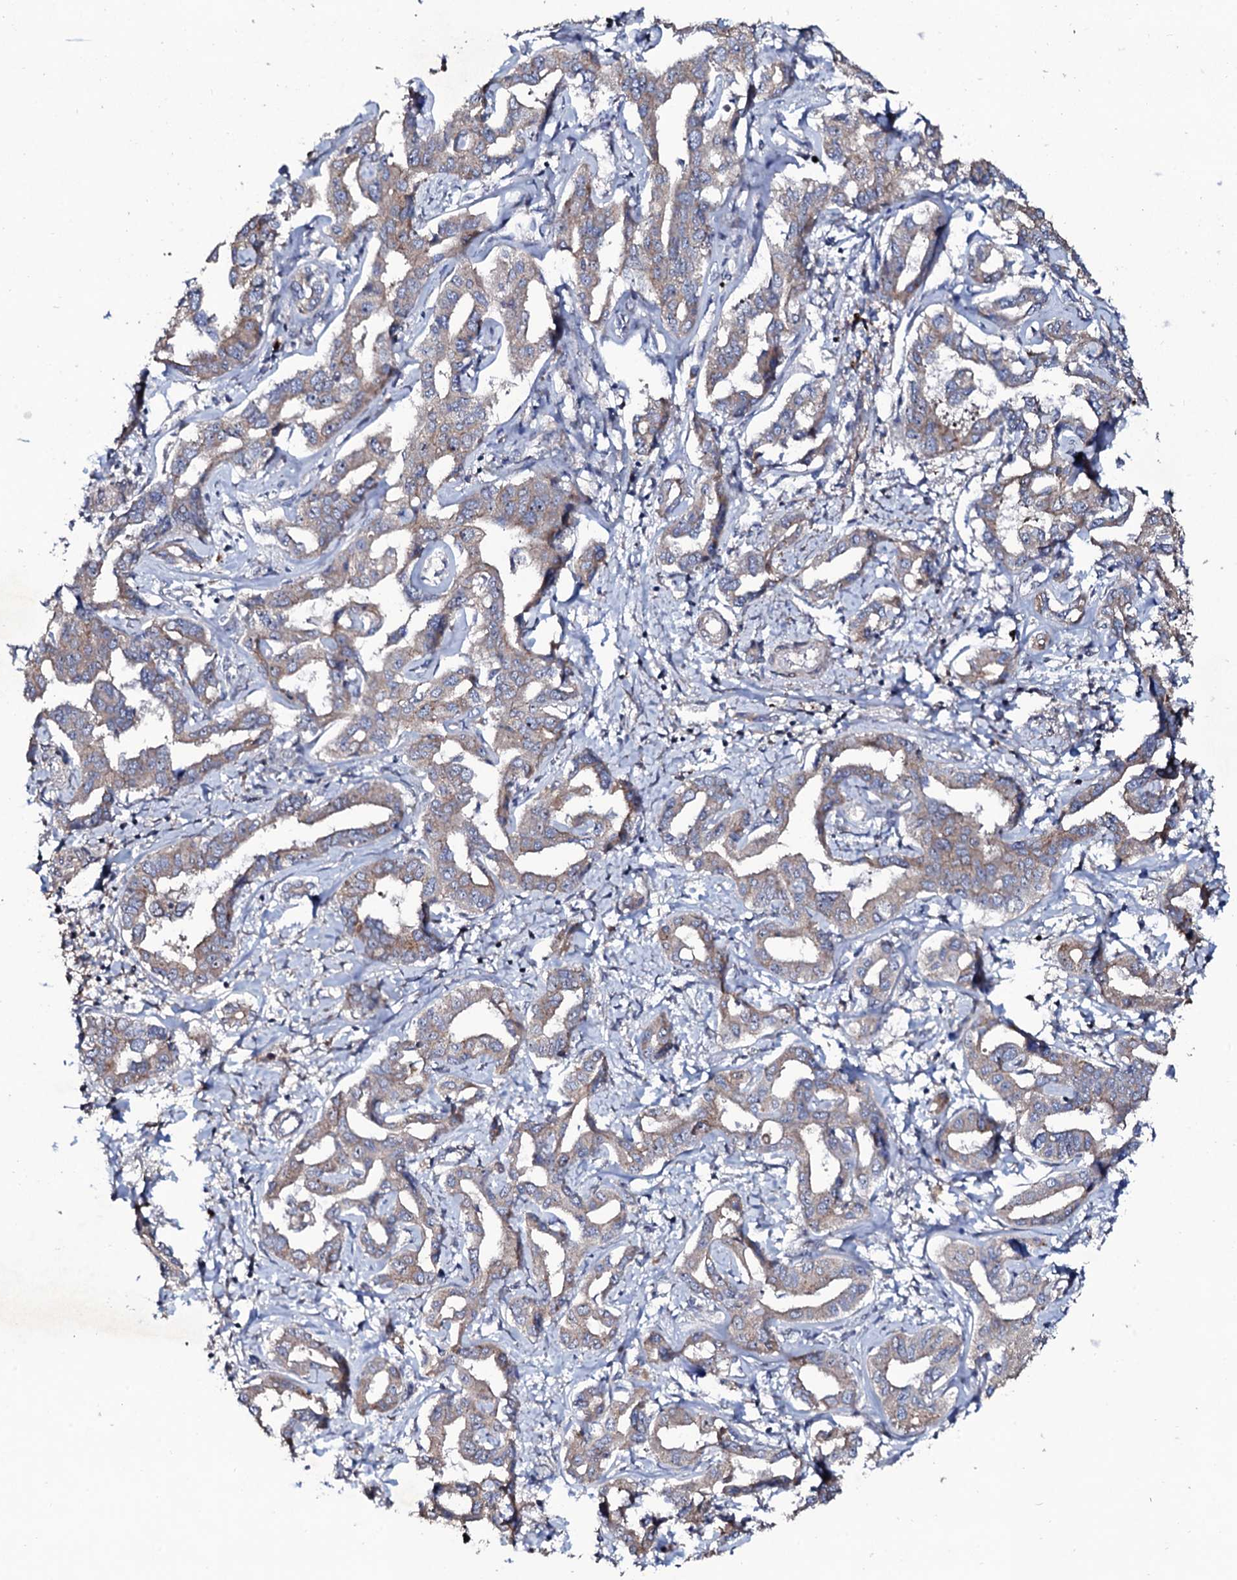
{"staining": {"intensity": "weak", "quantity": "<25%", "location": "cytoplasmic/membranous"}, "tissue": "liver cancer", "cell_type": "Tumor cells", "image_type": "cancer", "snomed": [{"axis": "morphology", "description": "Cholangiocarcinoma"}, {"axis": "topography", "description": "Liver"}], "caption": "An image of human liver cancer (cholangiocarcinoma) is negative for staining in tumor cells. Nuclei are stained in blue.", "gene": "COG6", "patient": {"sex": "male", "age": 59}}